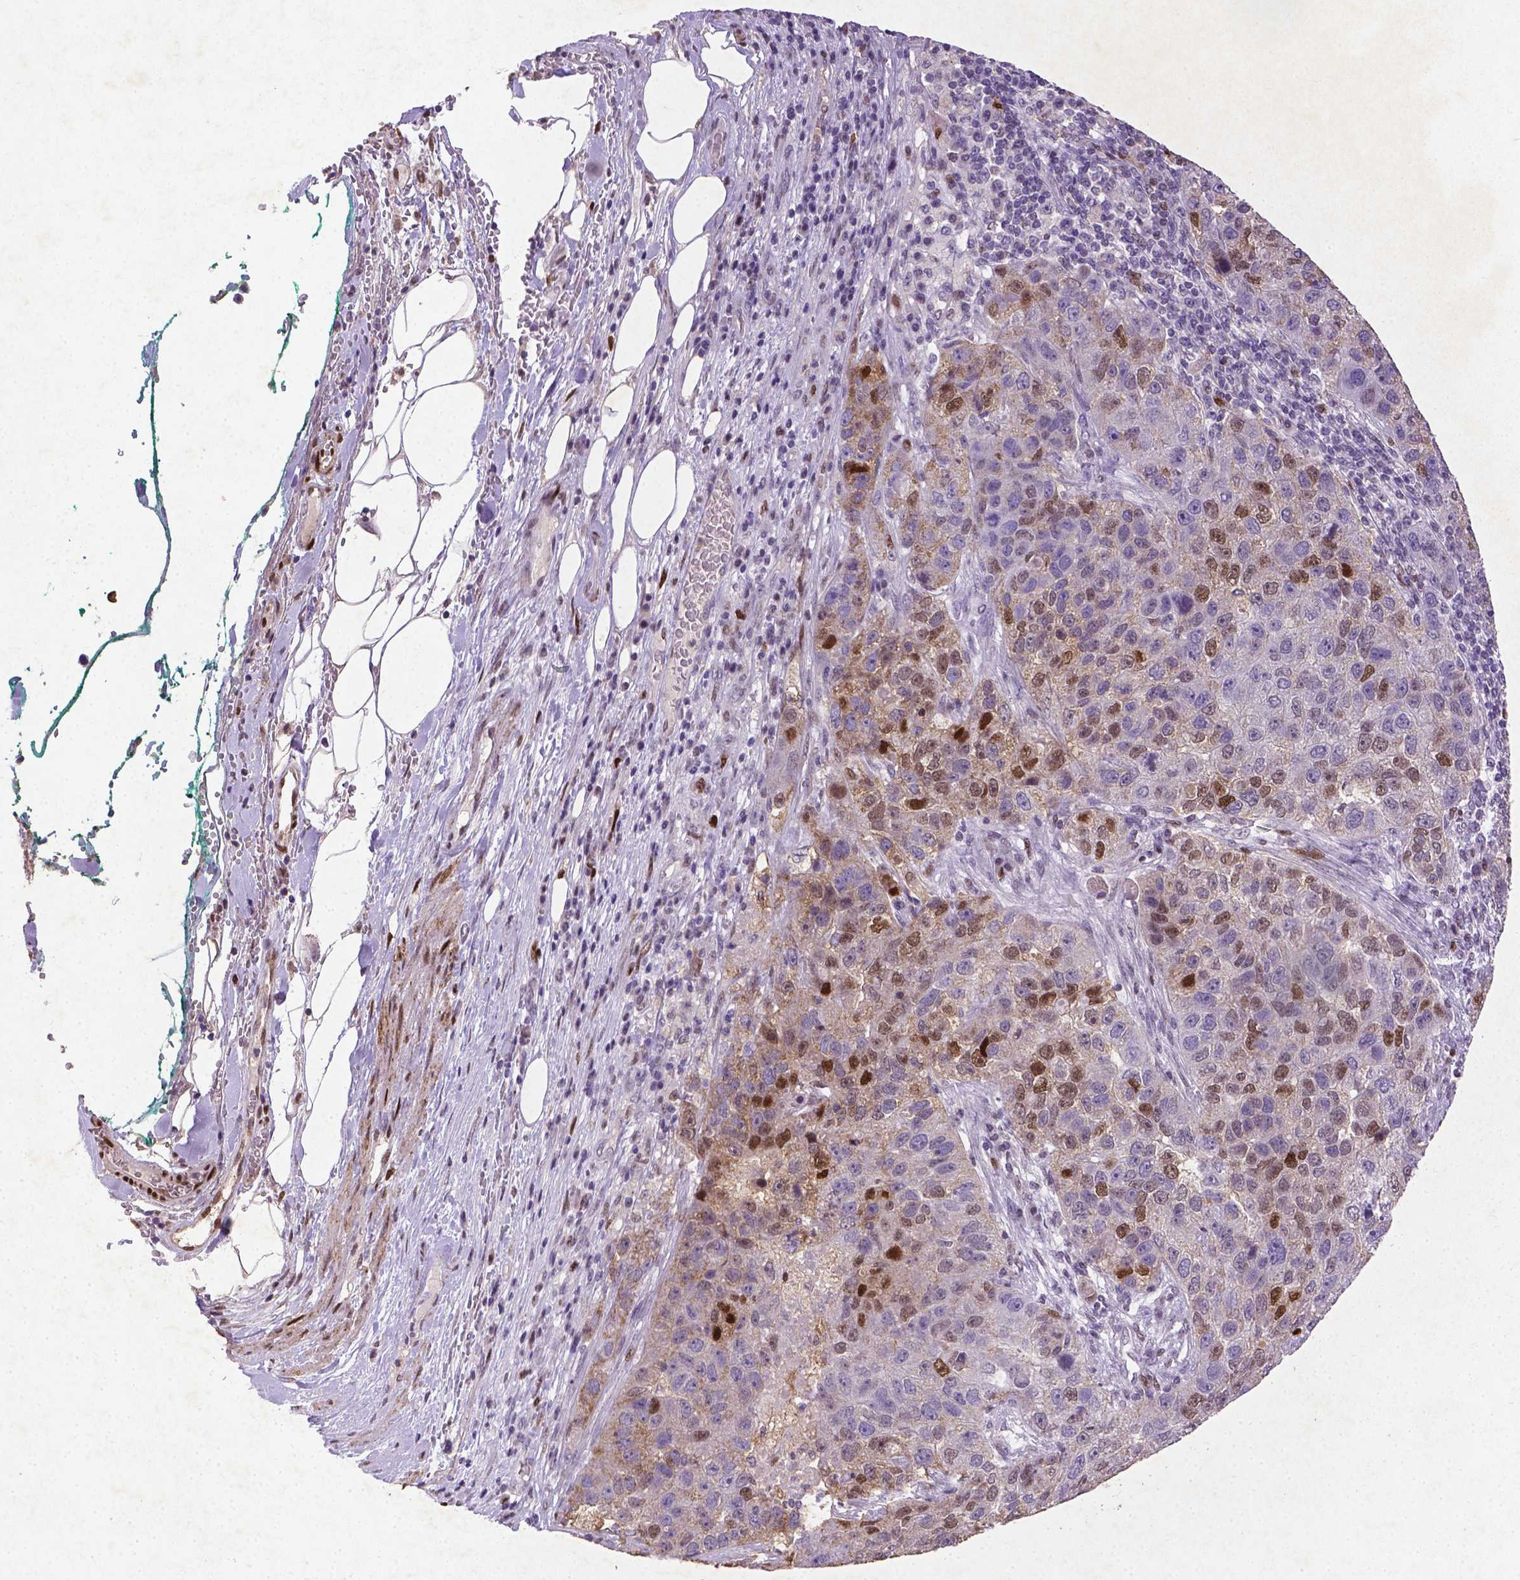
{"staining": {"intensity": "moderate", "quantity": "25%-75%", "location": "nuclear"}, "tissue": "pancreatic cancer", "cell_type": "Tumor cells", "image_type": "cancer", "snomed": [{"axis": "morphology", "description": "Adenocarcinoma, NOS"}, {"axis": "topography", "description": "Pancreas"}], "caption": "Immunohistochemistry staining of pancreatic adenocarcinoma, which displays medium levels of moderate nuclear positivity in about 25%-75% of tumor cells indicating moderate nuclear protein expression. The staining was performed using DAB (3,3'-diaminobenzidine) (brown) for protein detection and nuclei were counterstained in hematoxylin (blue).", "gene": "CDKN1A", "patient": {"sex": "female", "age": 61}}